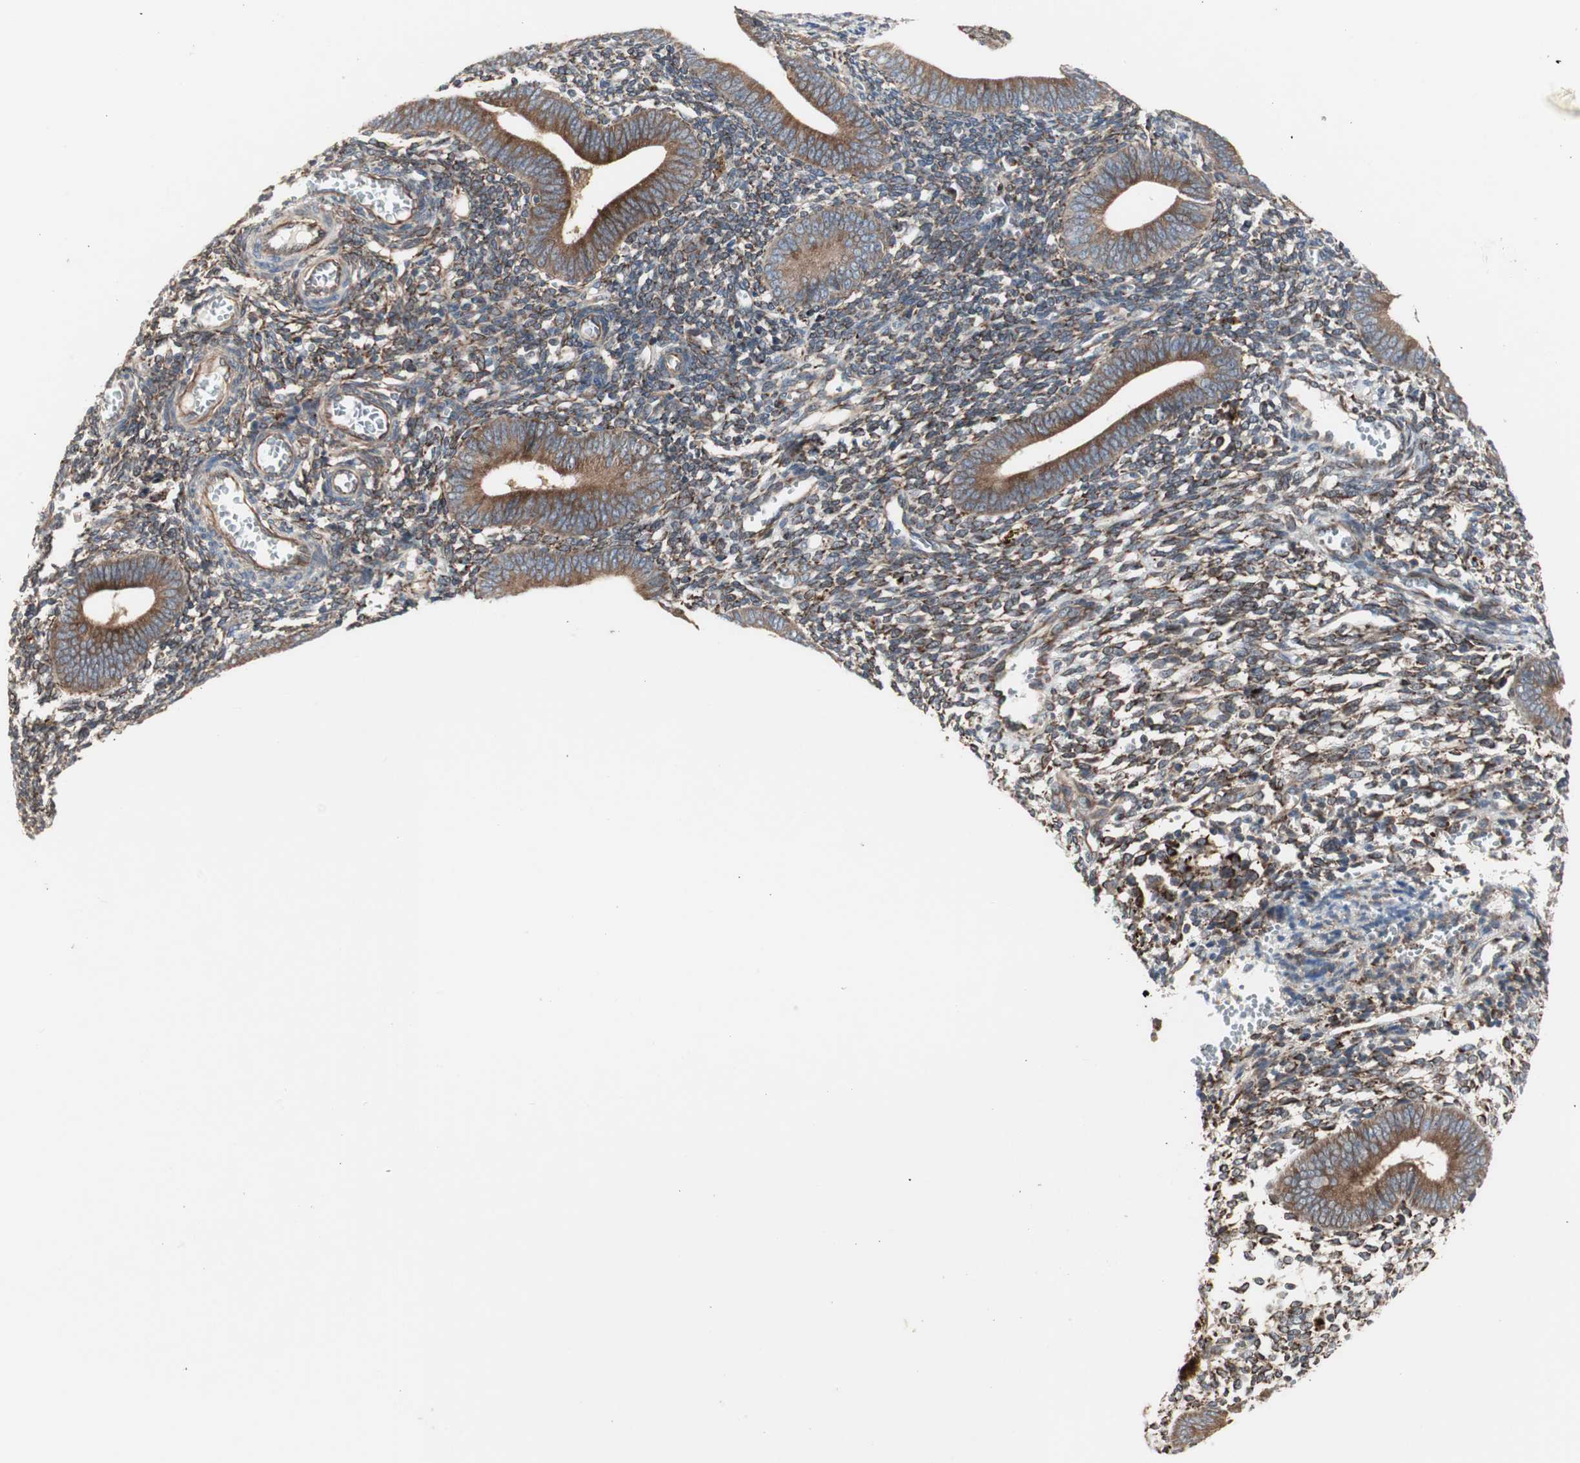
{"staining": {"intensity": "moderate", "quantity": ">75%", "location": "cytoplasmic/membranous"}, "tissue": "endometrium", "cell_type": "Cells in endometrial stroma", "image_type": "normal", "snomed": [{"axis": "morphology", "description": "Normal tissue, NOS"}, {"axis": "topography", "description": "Uterus"}, {"axis": "topography", "description": "Endometrium"}], "caption": "Normal endometrium was stained to show a protein in brown. There is medium levels of moderate cytoplasmic/membranous positivity in about >75% of cells in endometrial stroma.", "gene": "H6PD", "patient": {"sex": "female", "age": 33}}